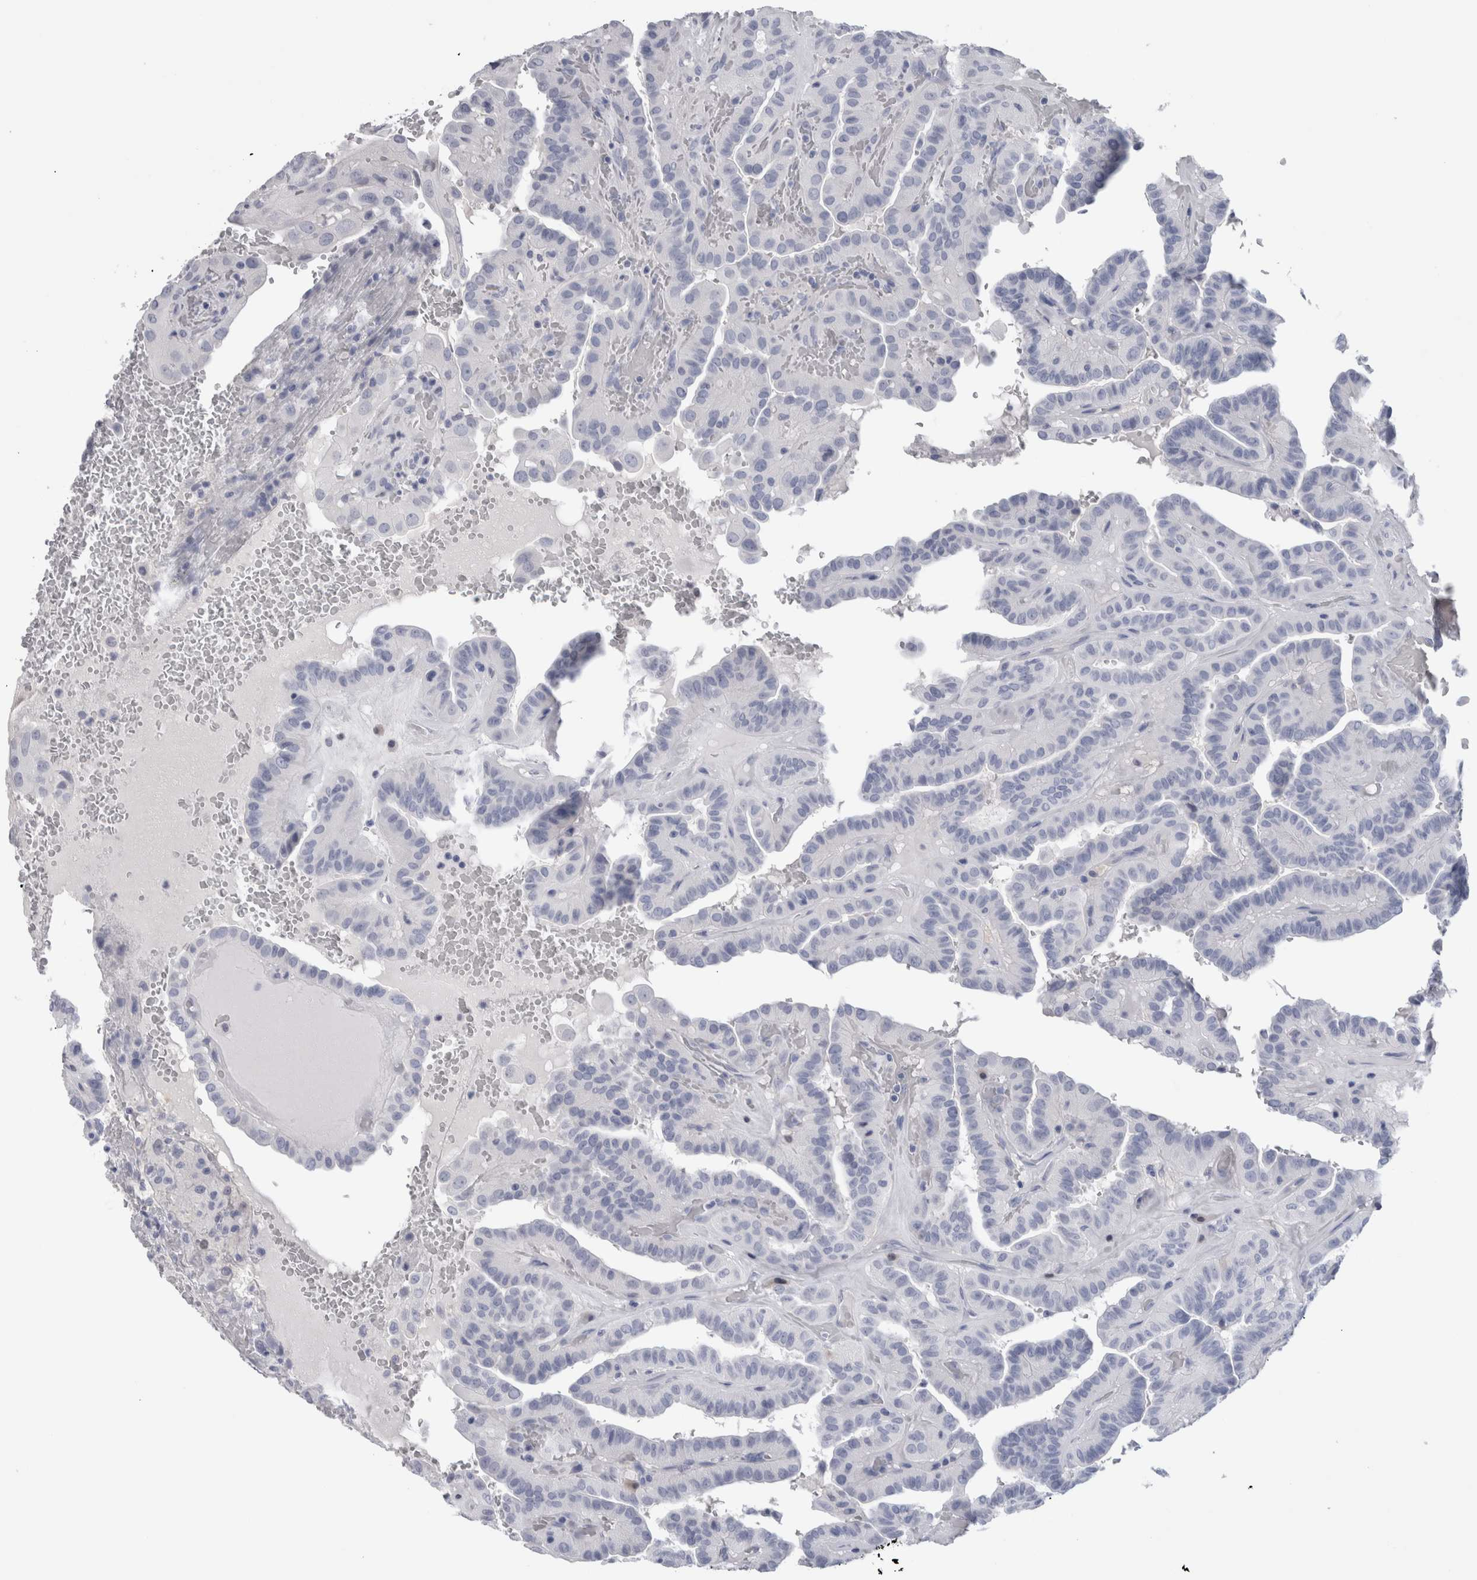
{"staining": {"intensity": "negative", "quantity": "none", "location": "none"}, "tissue": "thyroid cancer", "cell_type": "Tumor cells", "image_type": "cancer", "snomed": [{"axis": "morphology", "description": "Papillary adenocarcinoma, NOS"}, {"axis": "topography", "description": "Thyroid gland"}], "caption": "DAB (3,3'-diaminobenzidine) immunohistochemical staining of human thyroid papillary adenocarcinoma displays no significant expression in tumor cells.", "gene": "CA8", "patient": {"sex": "male", "age": 77}}